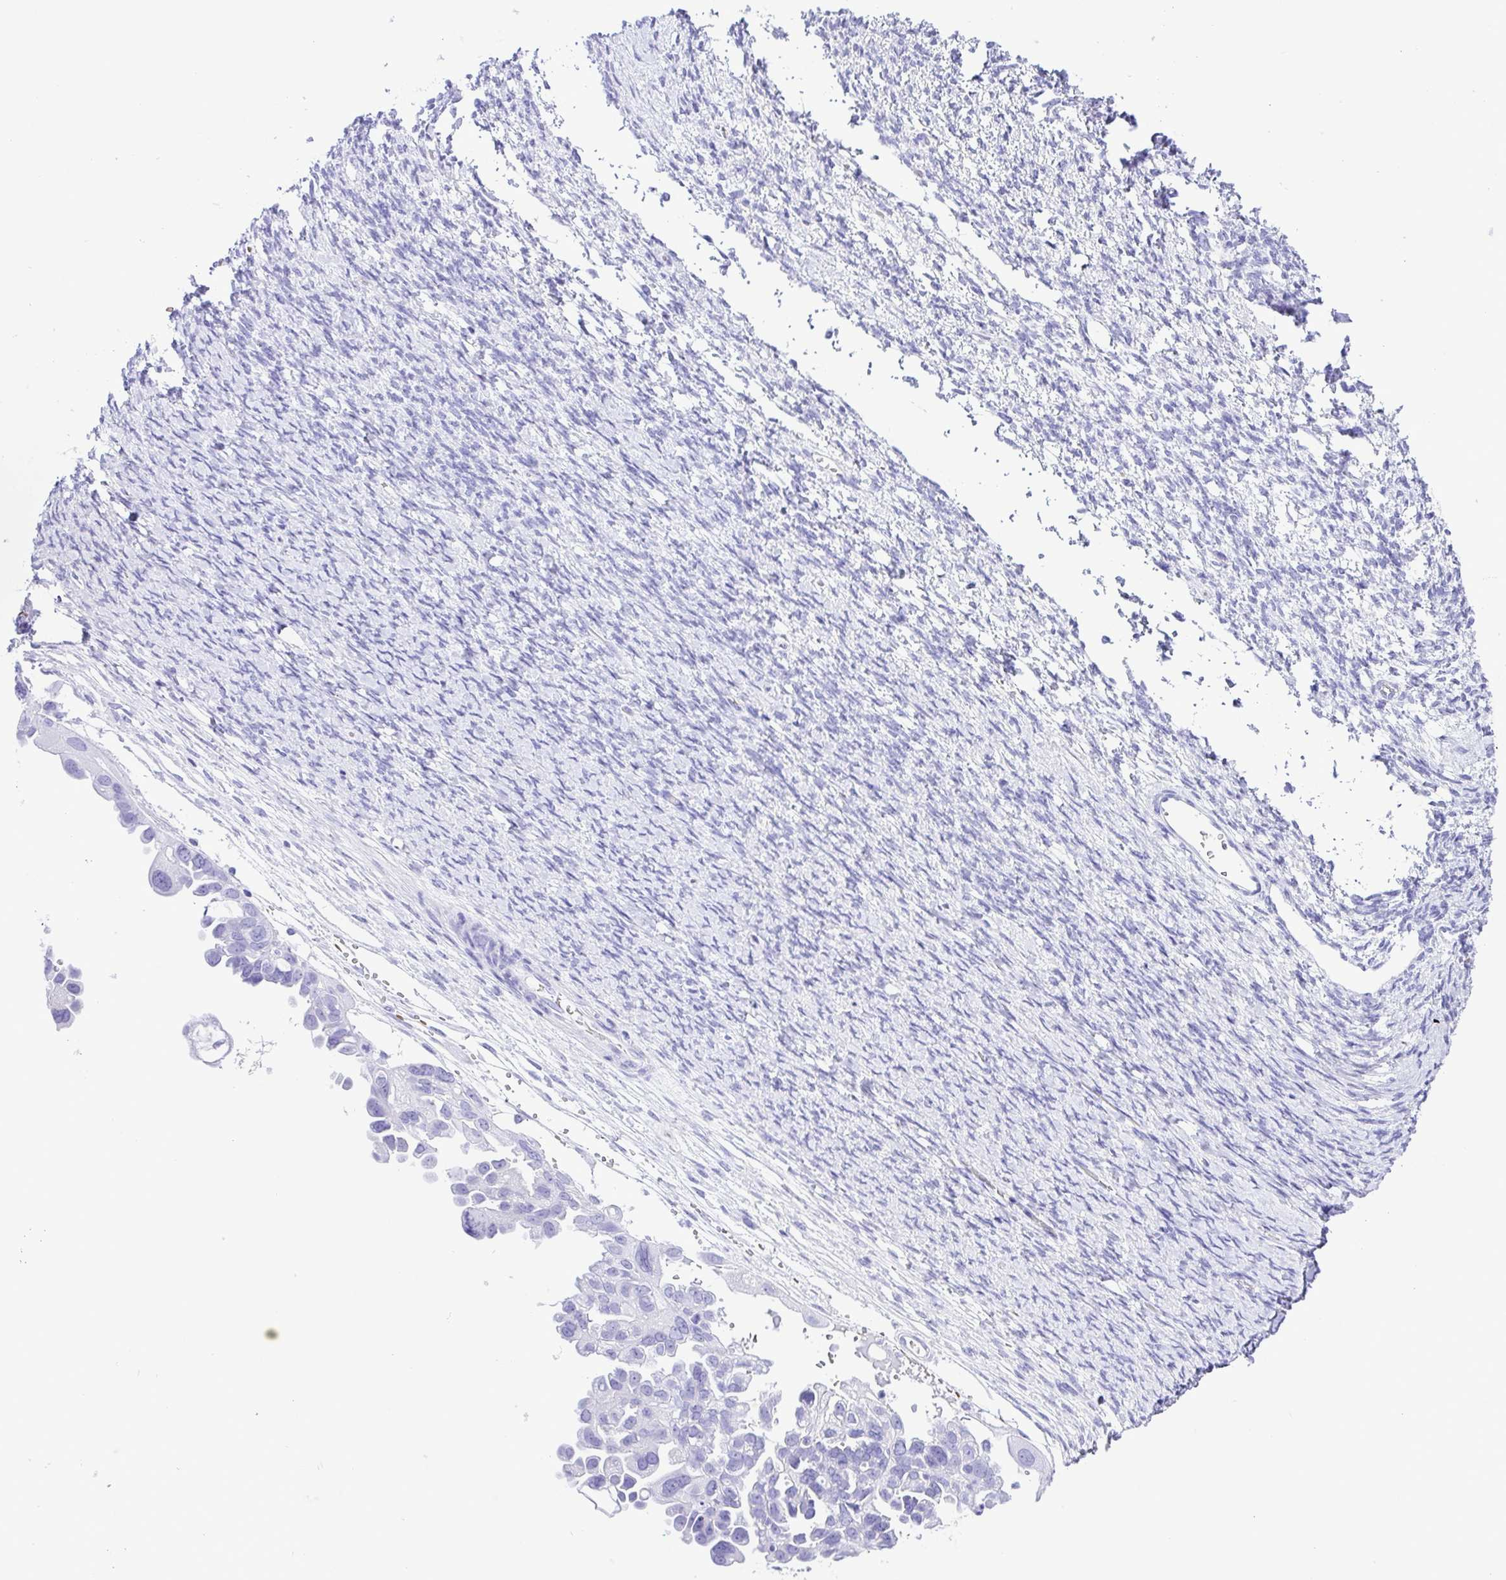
{"staining": {"intensity": "negative", "quantity": "none", "location": "none"}, "tissue": "ovarian cancer", "cell_type": "Tumor cells", "image_type": "cancer", "snomed": [{"axis": "morphology", "description": "Cystadenocarcinoma, serous, NOS"}, {"axis": "topography", "description": "Ovary"}], "caption": "This is an immunohistochemistry image of human ovarian cancer. There is no expression in tumor cells.", "gene": "SYT1", "patient": {"sex": "female", "age": 53}}